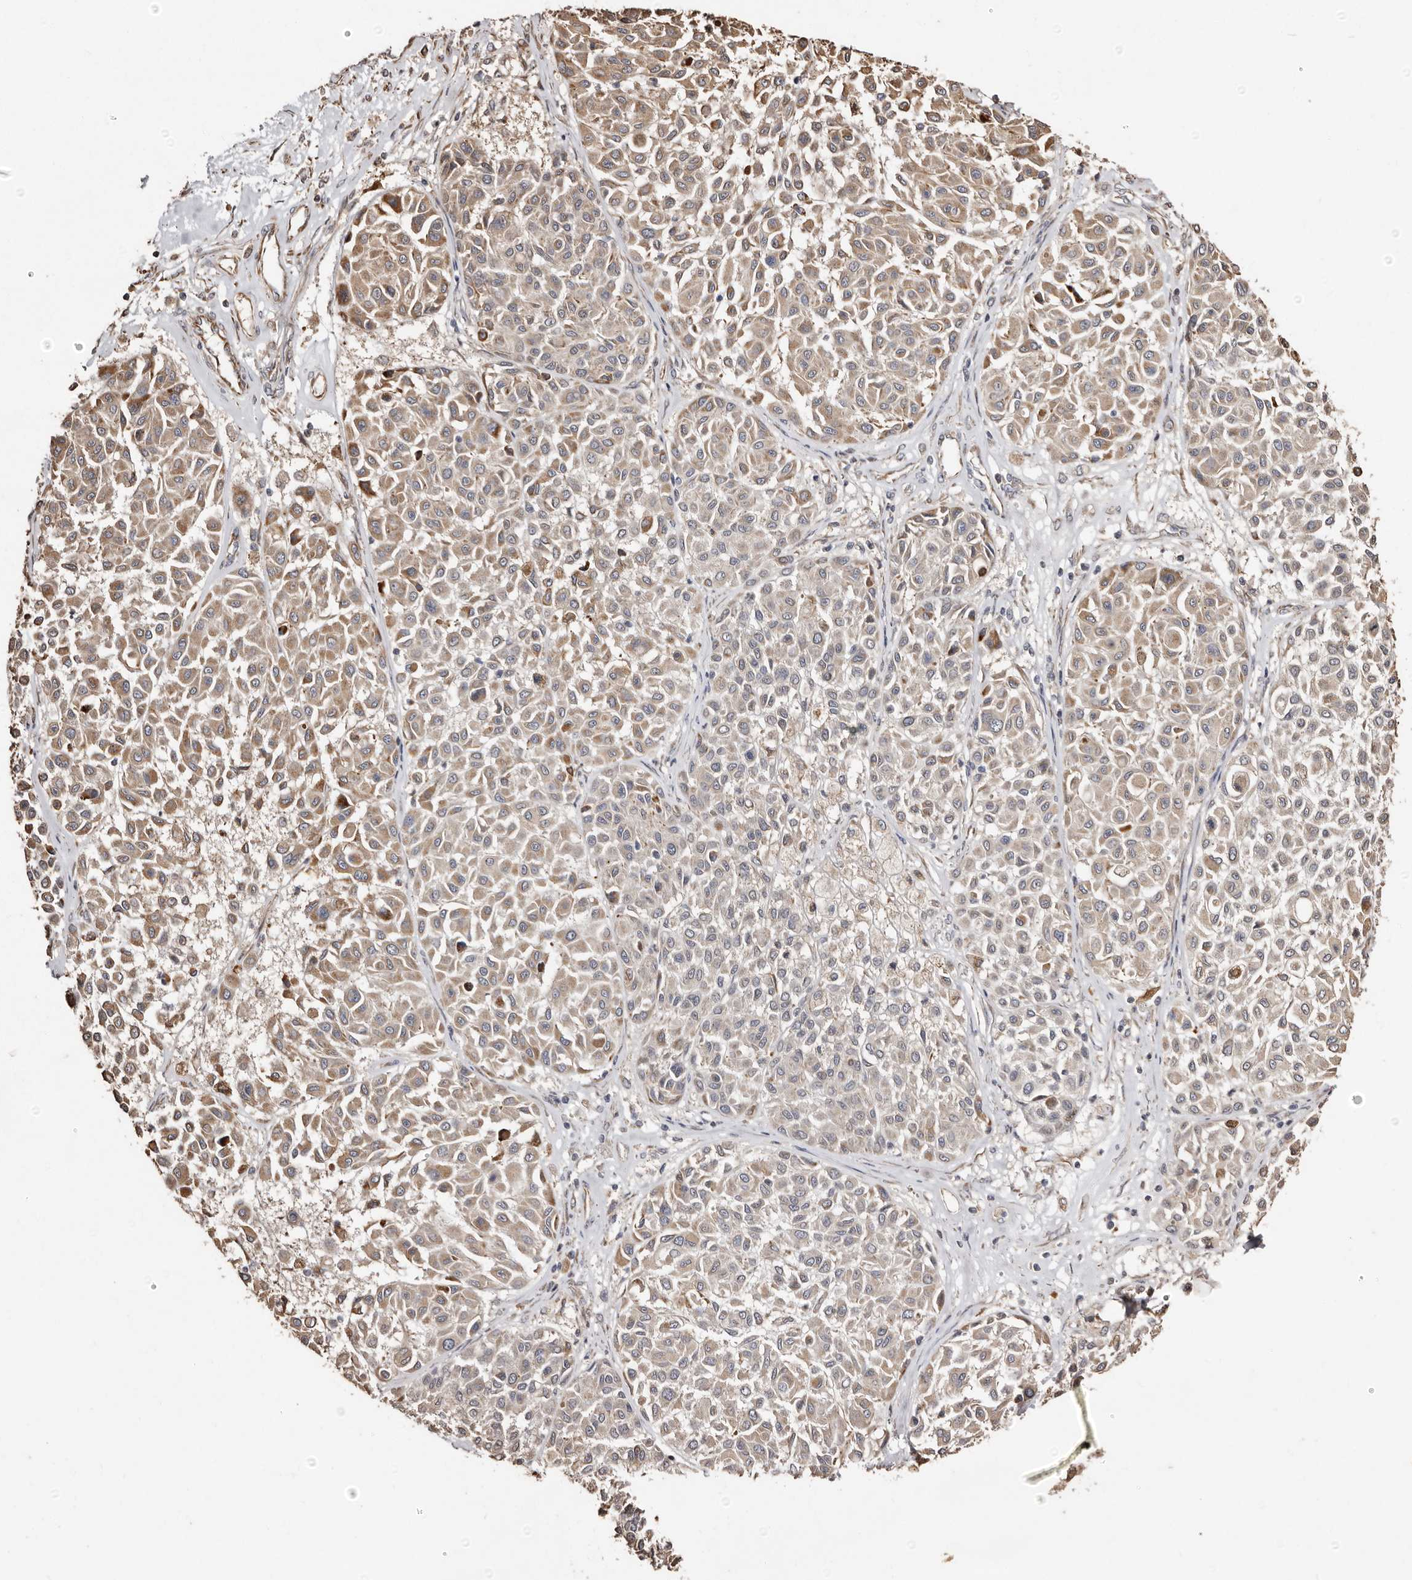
{"staining": {"intensity": "moderate", "quantity": ">75%", "location": "cytoplasmic/membranous"}, "tissue": "melanoma", "cell_type": "Tumor cells", "image_type": "cancer", "snomed": [{"axis": "morphology", "description": "Malignant melanoma, Metastatic site"}, {"axis": "topography", "description": "Soft tissue"}], "caption": "Malignant melanoma (metastatic site) stained with IHC exhibits moderate cytoplasmic/membranous expression in about >75% of tumor cells.", "gene": "MACC1", "patient": {"sex": "male", "age": 41}}